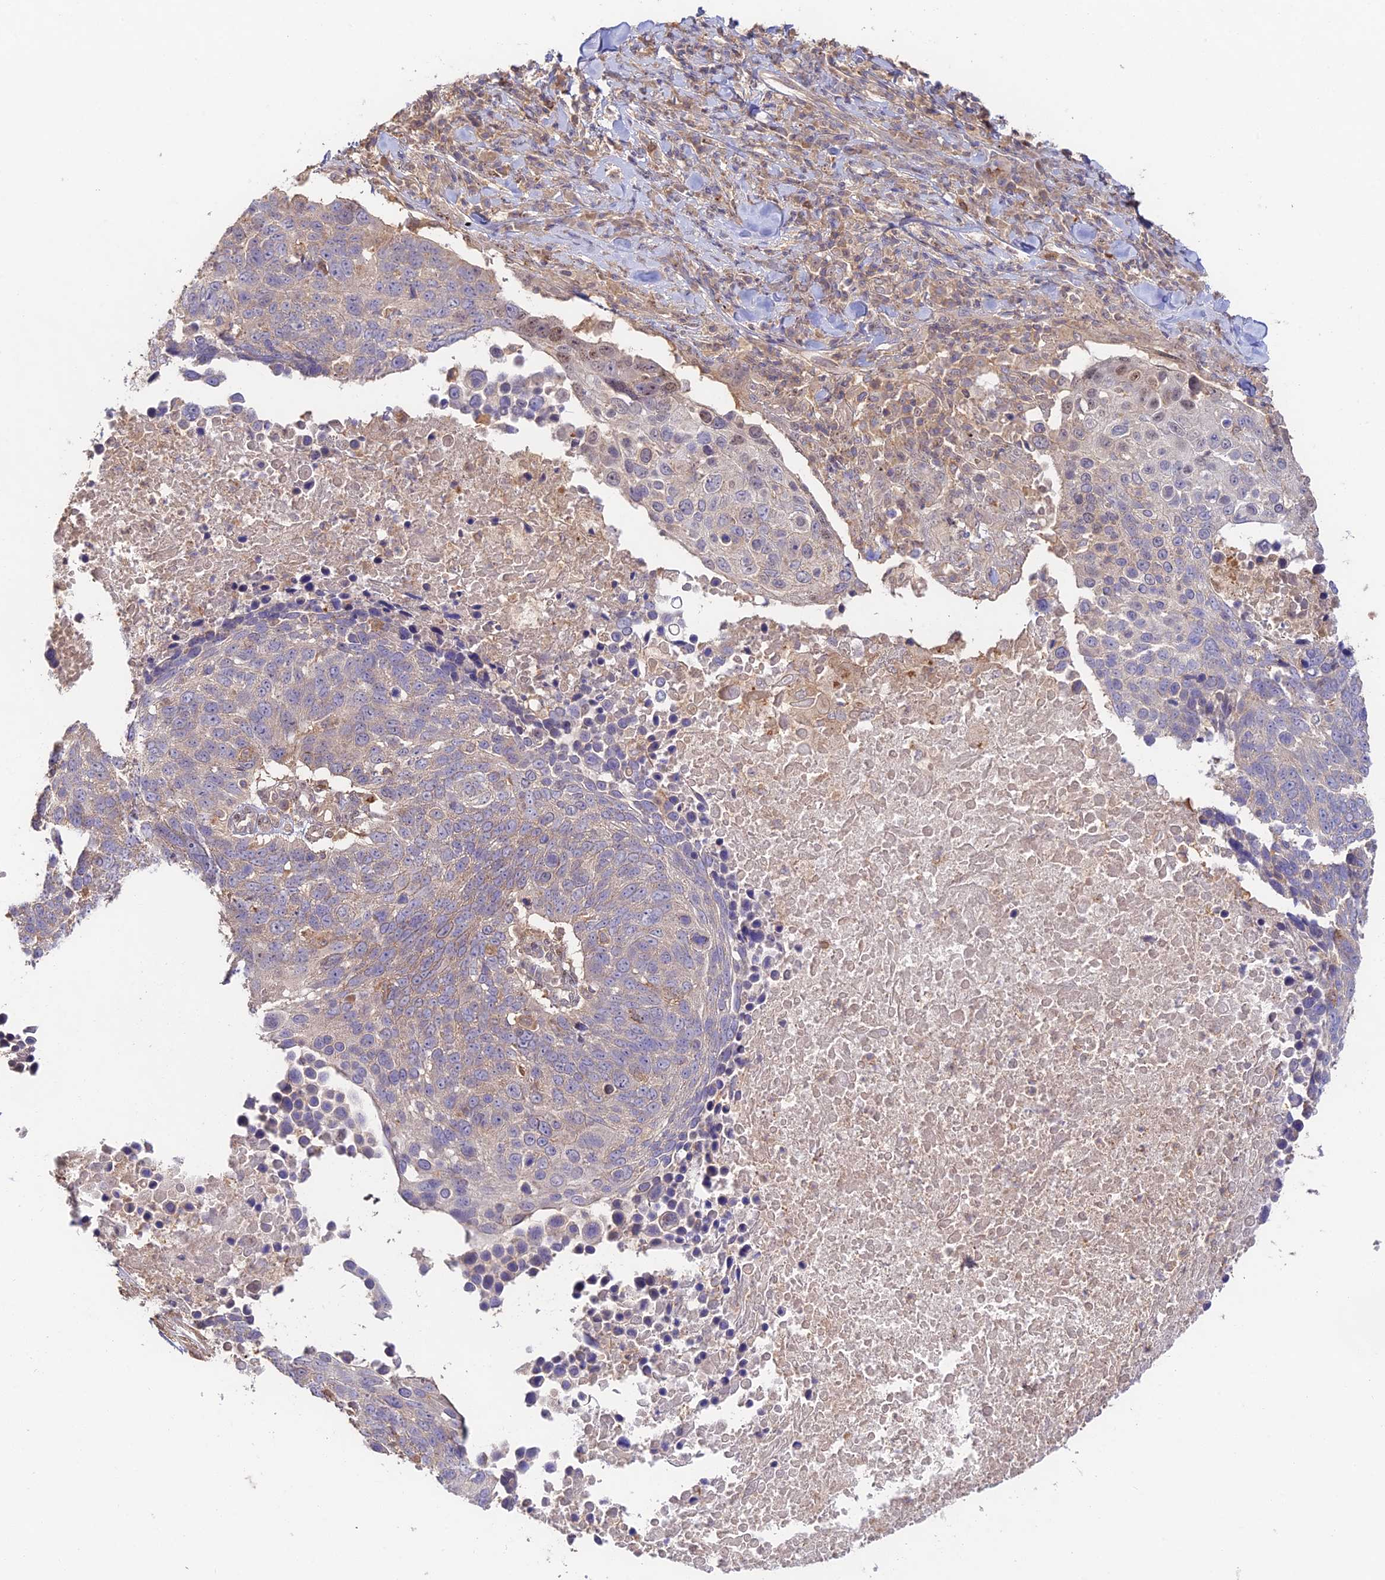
{"staining": {"intensity": "weak", "quantity": "25%-75%", "location": "cytoplasmic/membranous"}, "tissue": "lung cancer", "cell_type": "Tumor cells", "image_type": "cancer", "snomed": [{"axis": "morphology", "description": "Normal tissue, NOS"}, {"axis": "morphology", "description": "Squamous cell carcinoma, NOS"}, {"axis": "topography", "description": "Lymph node"}, {"axis": "topography", "description": "Lung"}], "caption": "A brown stain shows weak cytoplasmic/membranous staining of a protein in squamous cell carcinoma (lung) tumor cells.", "gene": "CLCF1", "patient": {"sex": "male", "age": 66}}